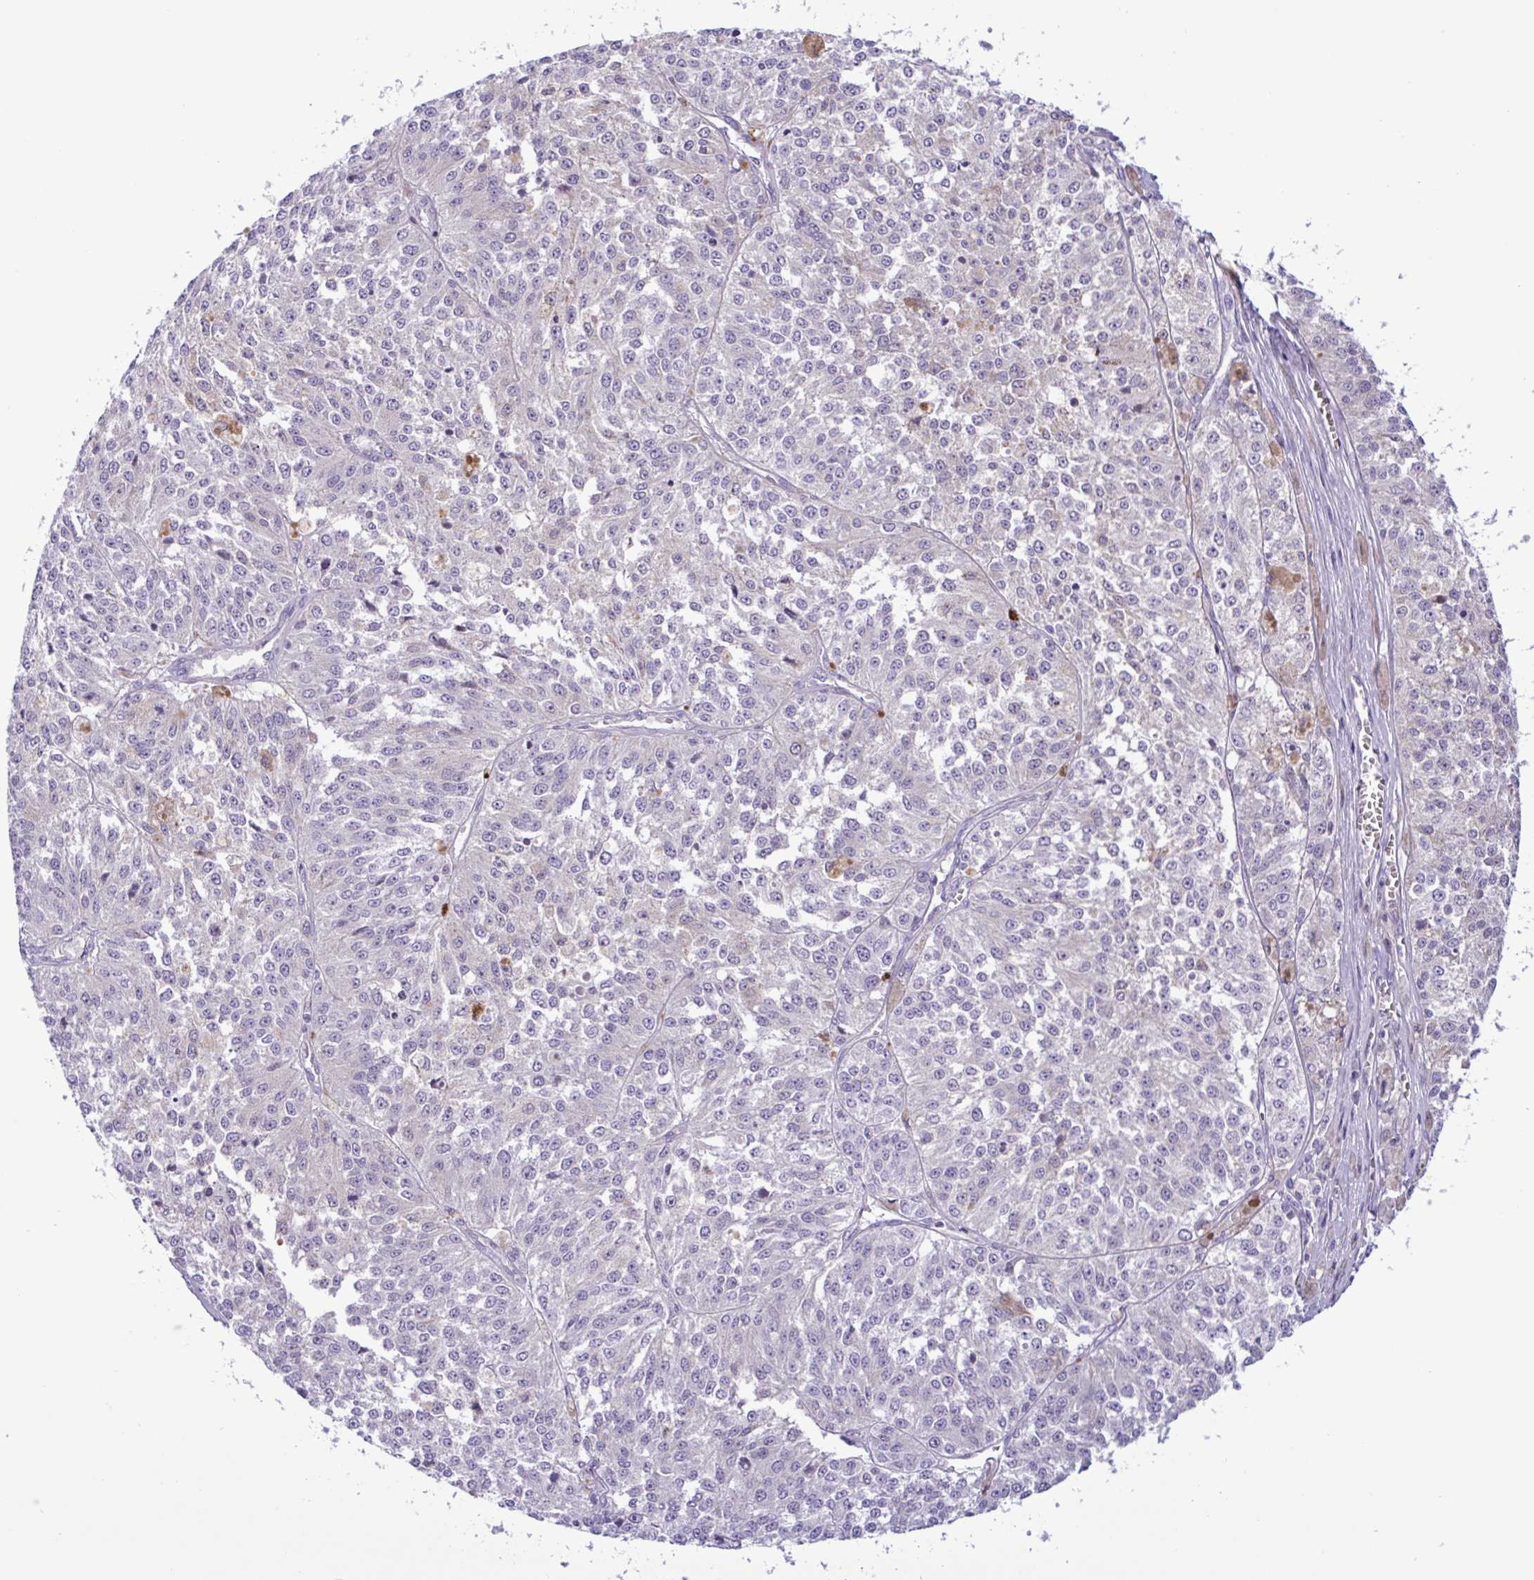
{"staining": {"intensity": "negative", "quantity": "none", "location": "none"}, "tissue": "melanoma", "cell_type": "Tumor cells", "image_type": "cancer", "snomed": [{"axis": "morphology", "description": "Malignant melanoma, Metastatic site"}, {"axis": "topography", "description": "Lymph node"}], "caption": "The photomicrograph demonstrates no significant expression in tumor cells of malignant melanoma (metastatic site).", "gene": "SREBF1", "patient": {"sex": "female", "age": 64}}